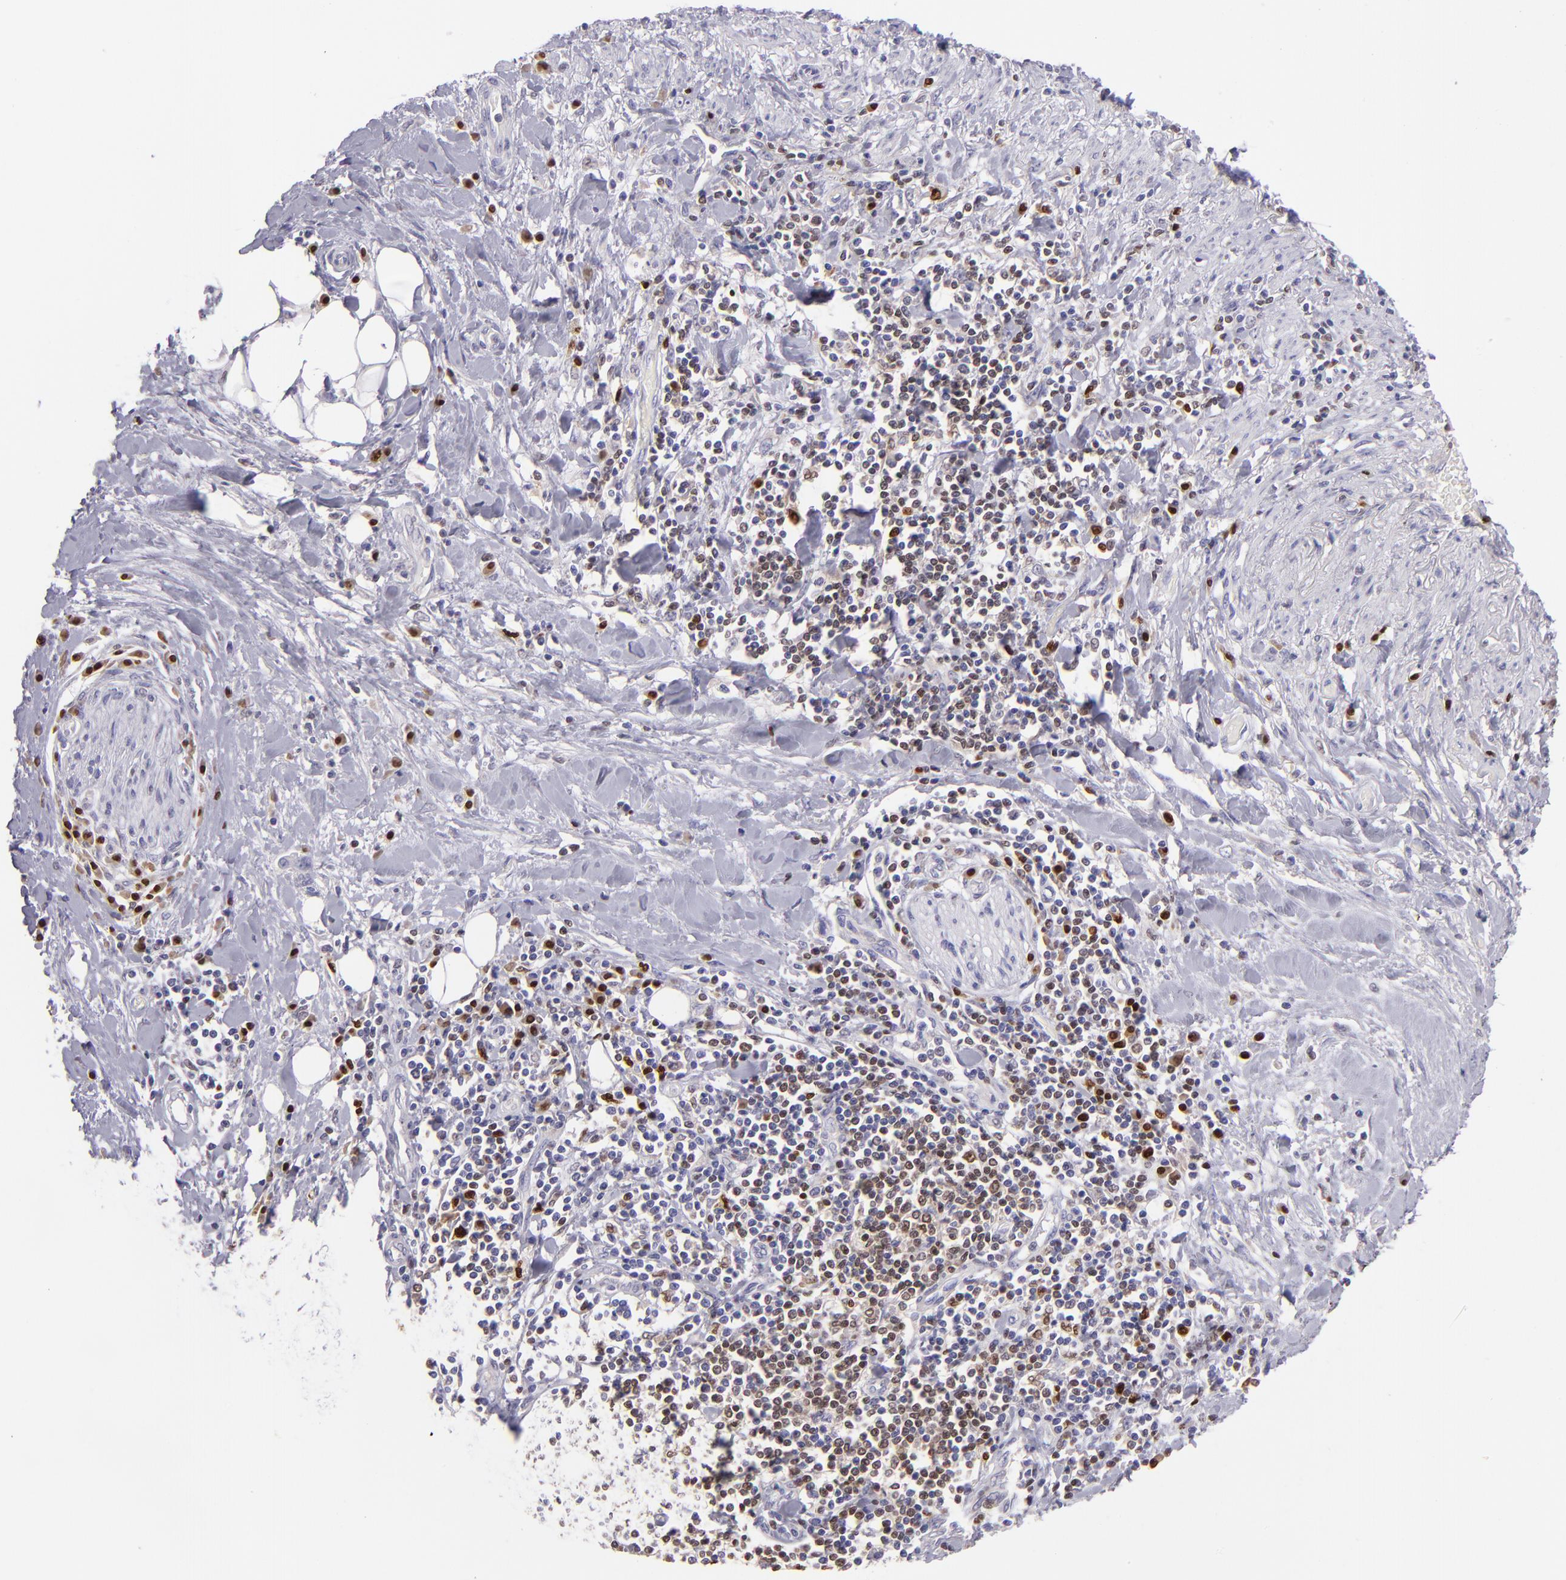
{"staining": {"intensity": "negative", "quantity": "none", "location": "none"}, "tissue": "pancreatic cancer", "cell_type": "Tumor cells", "image_type": "cancer", "snomed": [{"axis": "morphology", "description": "Adenocarcinoma, NOS"}, {"axis": "topography", "description": "Pancreas"}], "caption": "Pancreatic cancer was stained to show a protein in brown. There is no significant expression in tumor cells.", "gene": "IRF8", "patient": {"sex": "female", "age": 64}}